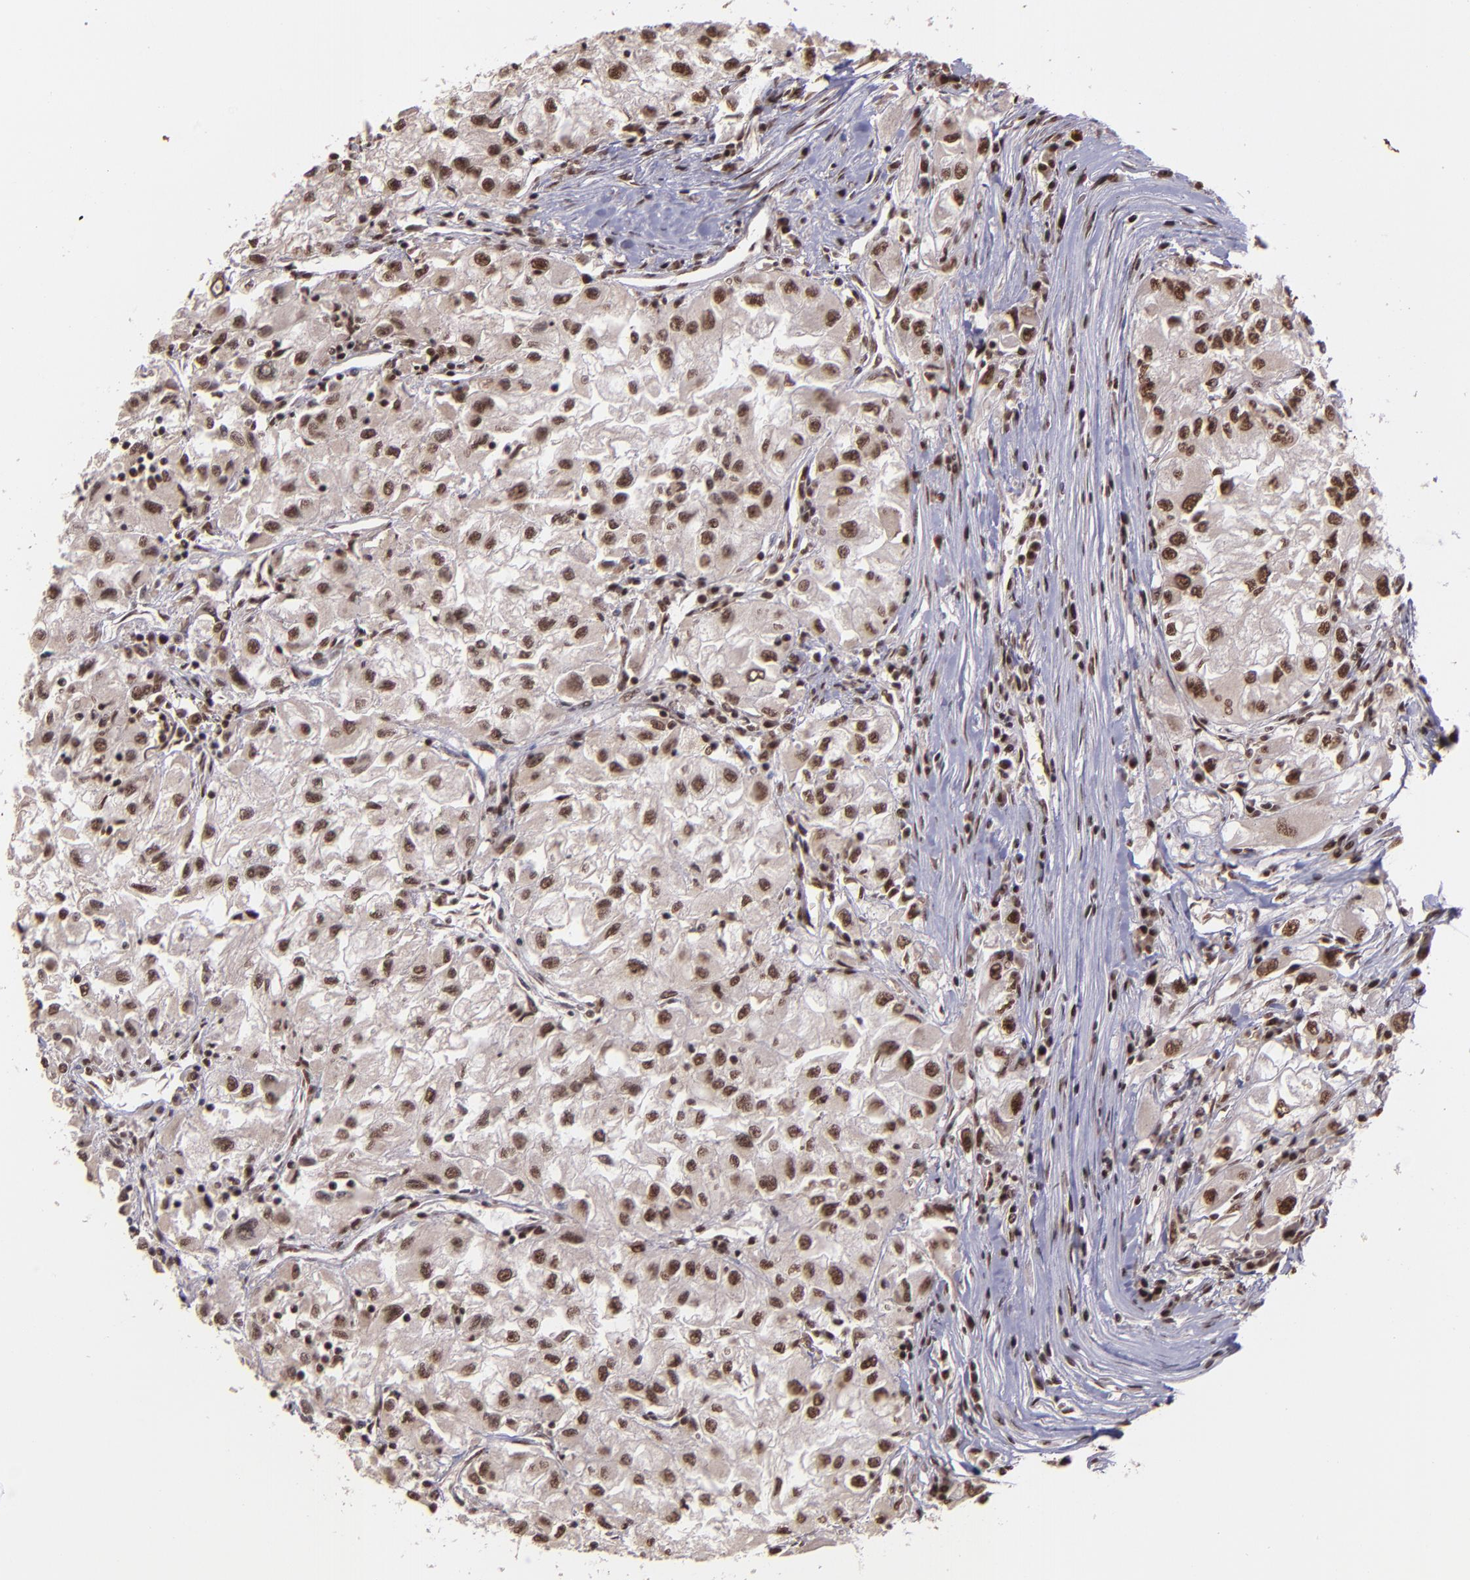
{"staining": {"intensity": "strong", "quantity": ">75%", "location": "cytoplasmic/membranous,nuclear"}, "tissue": "renal cancer", "cell_type": "Tumor cells", "image_type": "cancer", "snomed": [{"axis": "morphology", "description": "Adenocarcinoma, NOS"}, {"axis": "topography", "description": "Kidney"}], "caption": "Immunohistochemistry histopathology image of human renal cancer stained for a protein (brown), which reveals high levels of strong cytoplasmic/membranous and nuclear staining in approximately >75% of tumor cells.", "gene": "PQBP1", "patient": {"sex": "male", "age": 59}}